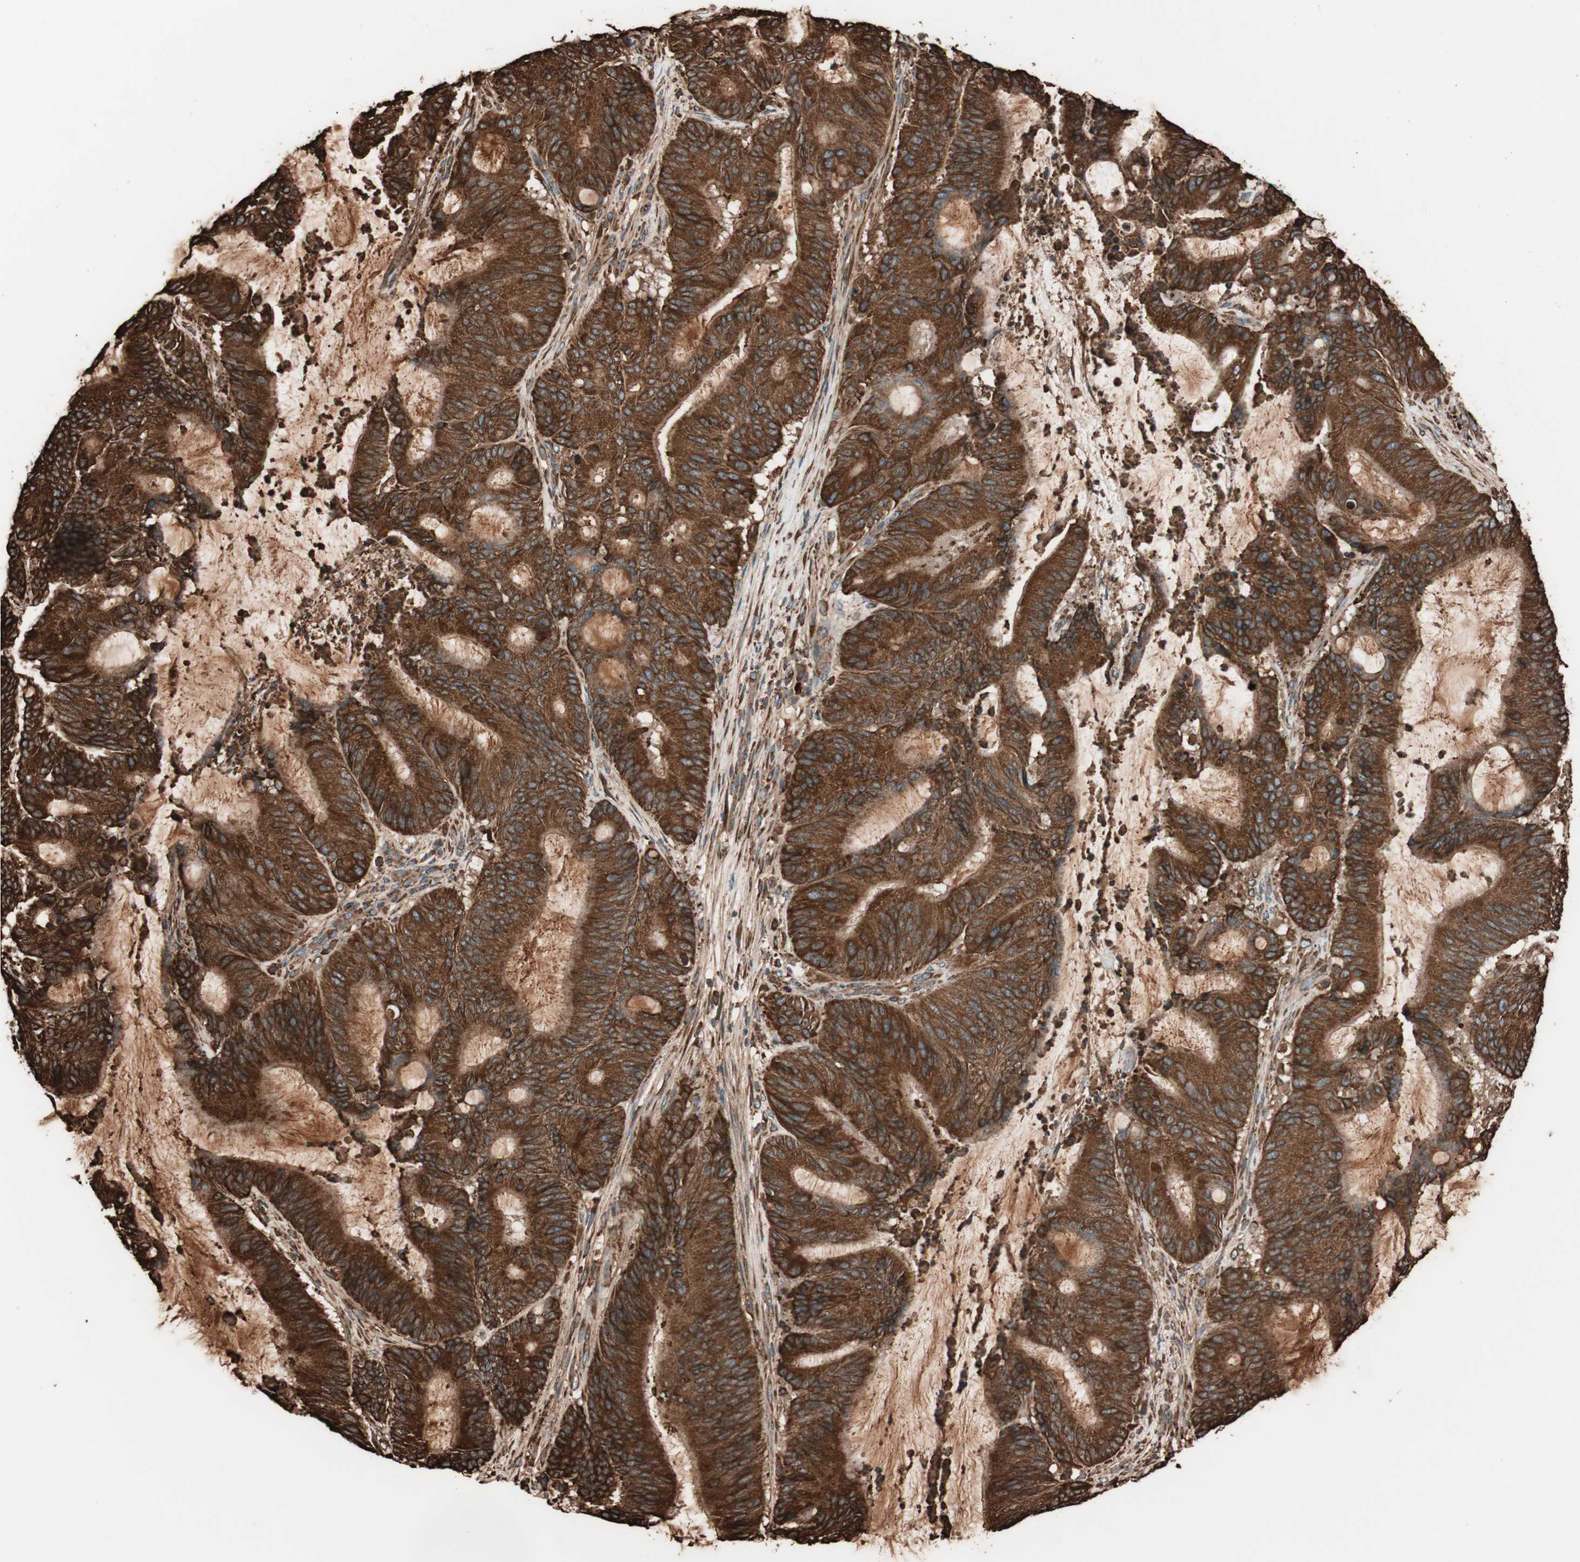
{"staining": {"intensity": "strong", "quantity": ">75%", "location": "cytoplasmic/membranous"}, "tissue": "liver cancer", "cell_type": "Tumor cells", "image_type": "cancer", "snomed": [{"axis": "morphology", "description": "Cholangiocarcinoma"}, {"axis": "topography", "description": "Liver"}], "caption": "Immunohistochemical staining of human liver cancer demonstrates high levels of strong cytoplasmic/membranous staining in approximately >75% of tumor cells. (Stains: DAB in brown, nuclei in blue, Microscopy: brightfield microscopy at high magnification).", "gene": "VEGFA", "patient": {"sex": "female", "age": 73}}